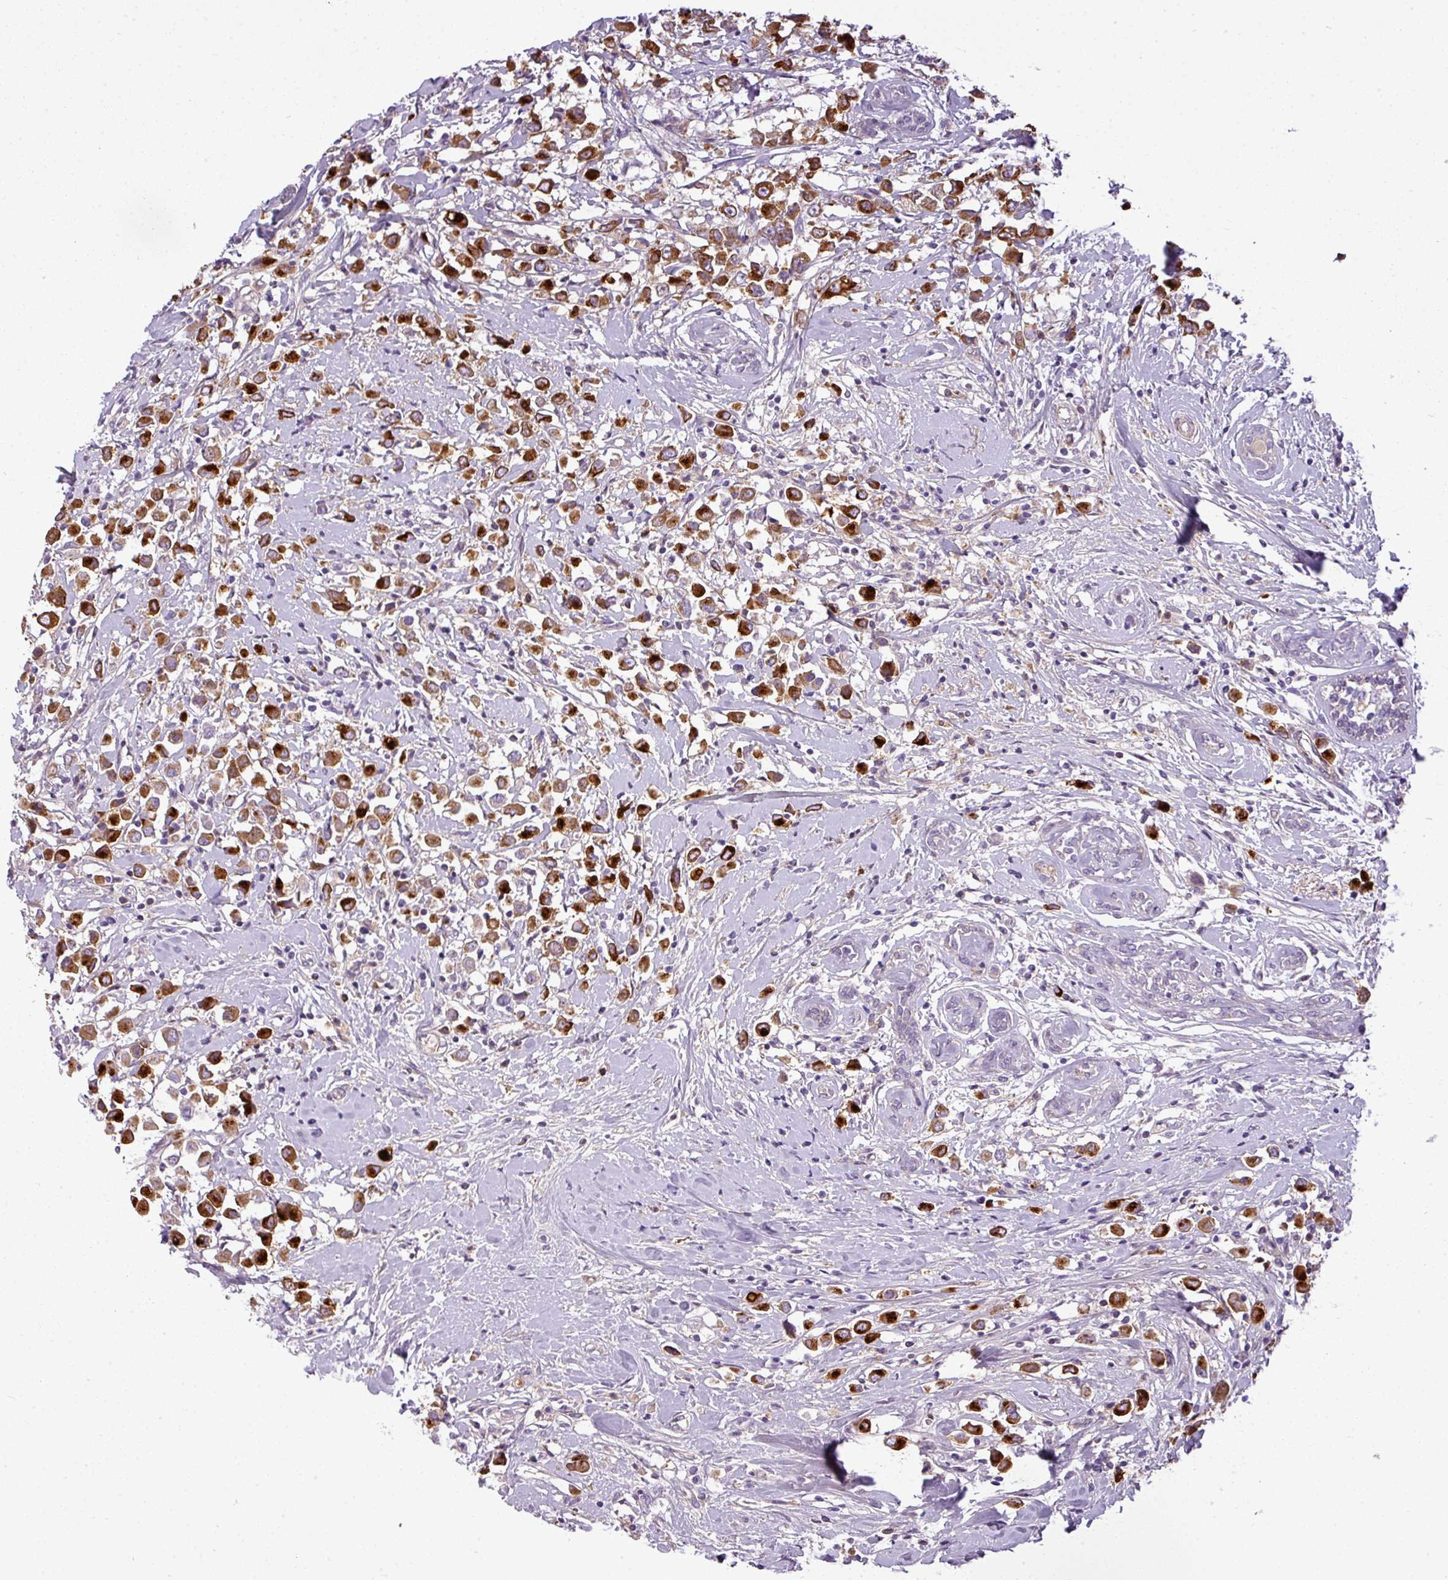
{"staining": {"intensity": "strong", "quantity": ">75%", "location": "cytoplasmic/membranous"}, "tissue": "breast cancer", "cell_type": "Tumor cells", "image_type": "cancer", "snomed": [{"axis": "morphology", "description": "Duct carcinoma"}, {"axis": "topography", "description": "Breast"}], "caption": "A high-resolution image shows immunohistochemistry (IHC) staining of invasive ductal carcinoma (breast), which reveals strong cytoplasmic/membranous expression in approximately >75% of tumor cells. Nuclei are stained in blue.", "gene": "C4B", "patient": {"sex": "female", "age": 87}}